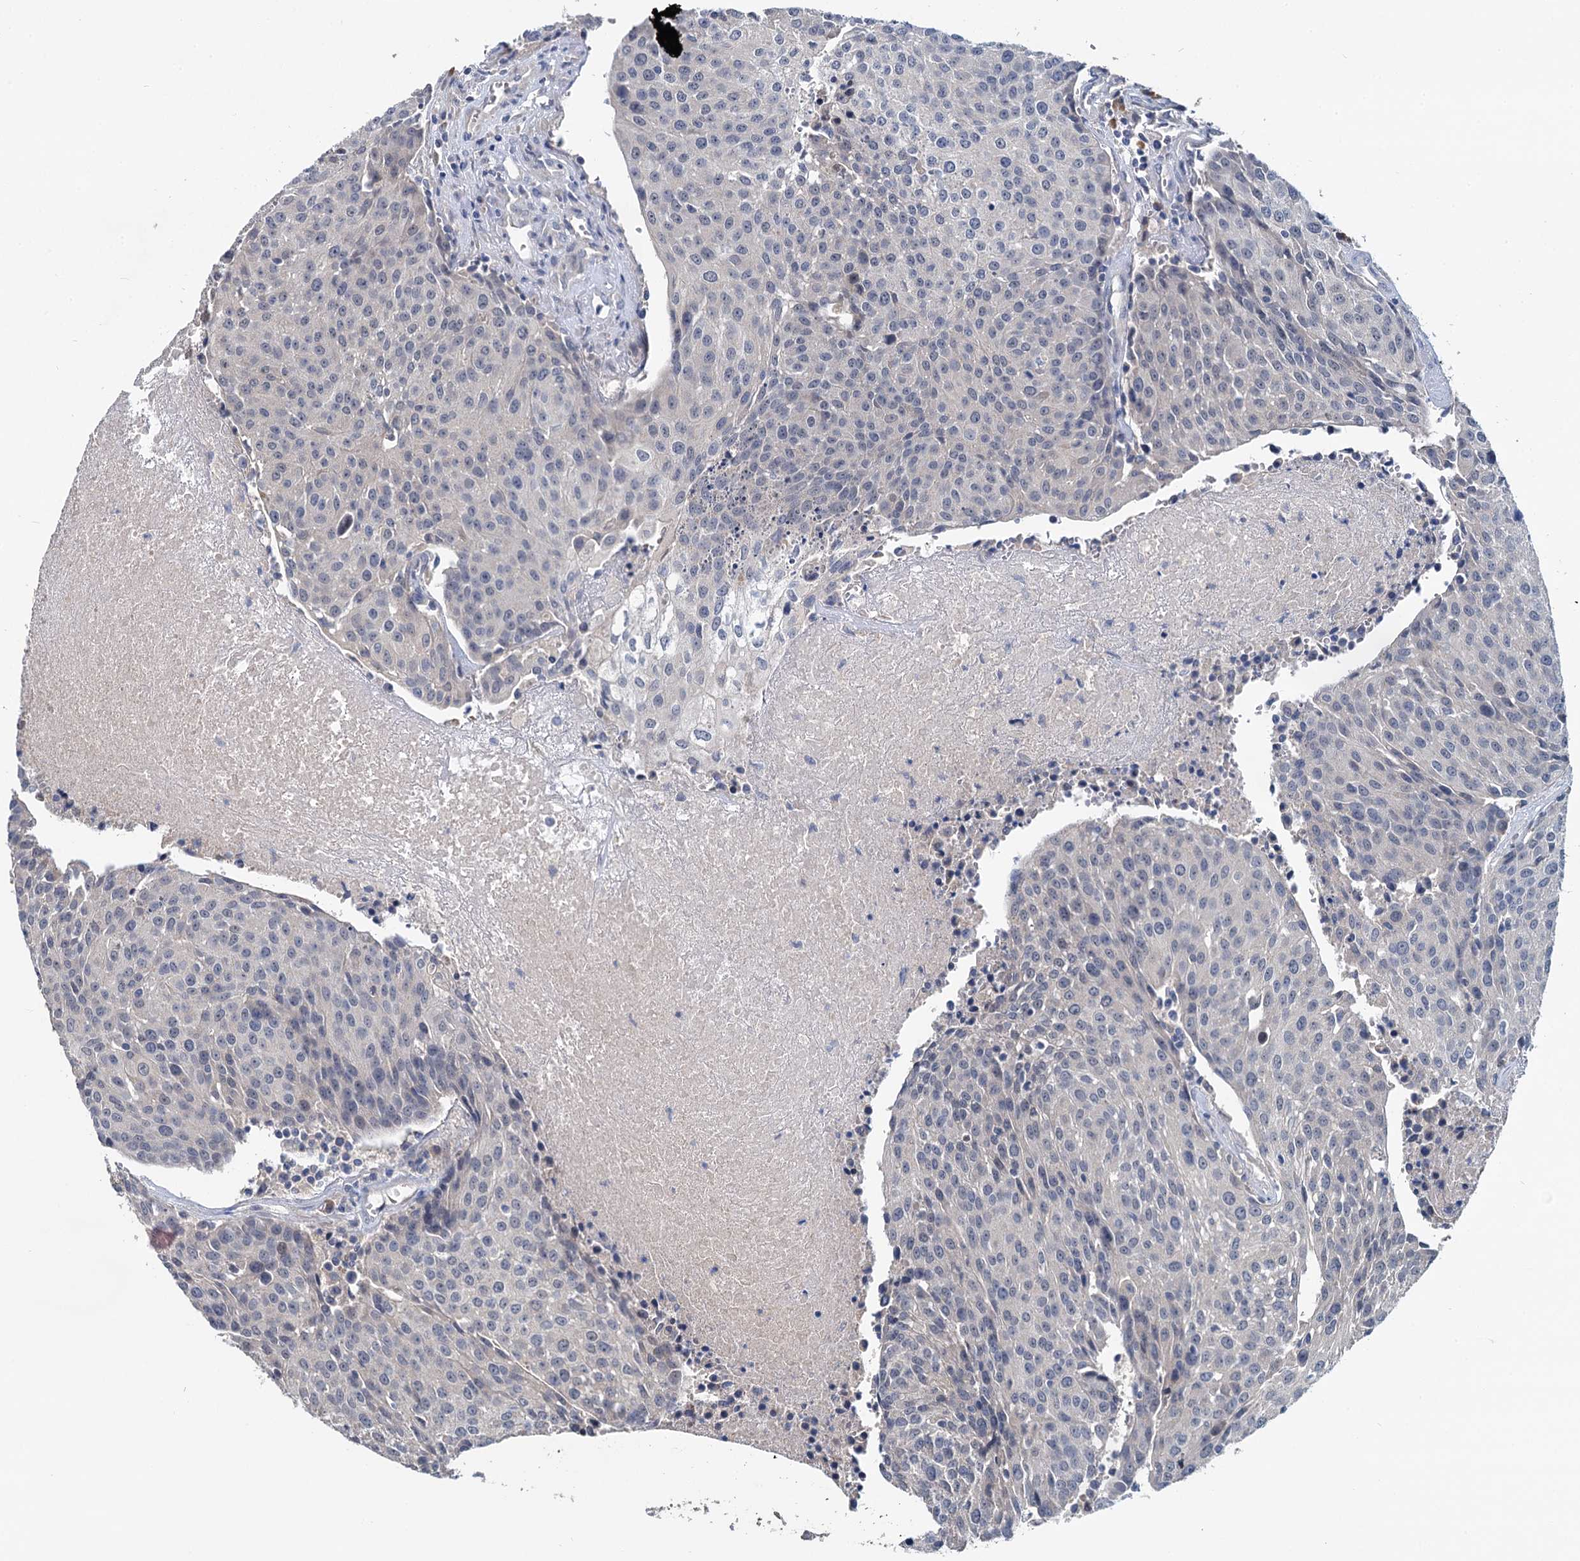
{"staining": {"intensity": "negative", "quantity": "none", "location": "none"}, "tissue": "urothelial cancer", "cell_type": "Tumor cells", "image_type": "cancer", "snomed": [{"axis": "morphology", "description": "Urothelial carcinoma, High grade"}, {"axis": "topography", "description": "Urinary bladder"}], "caption": "Protein analysis of urothelial carcinoma (high-grade) displays no significant positivity in tumor cells.", "gene": "ANKRD42", "patient": {"sex": "female", "age": 85}}